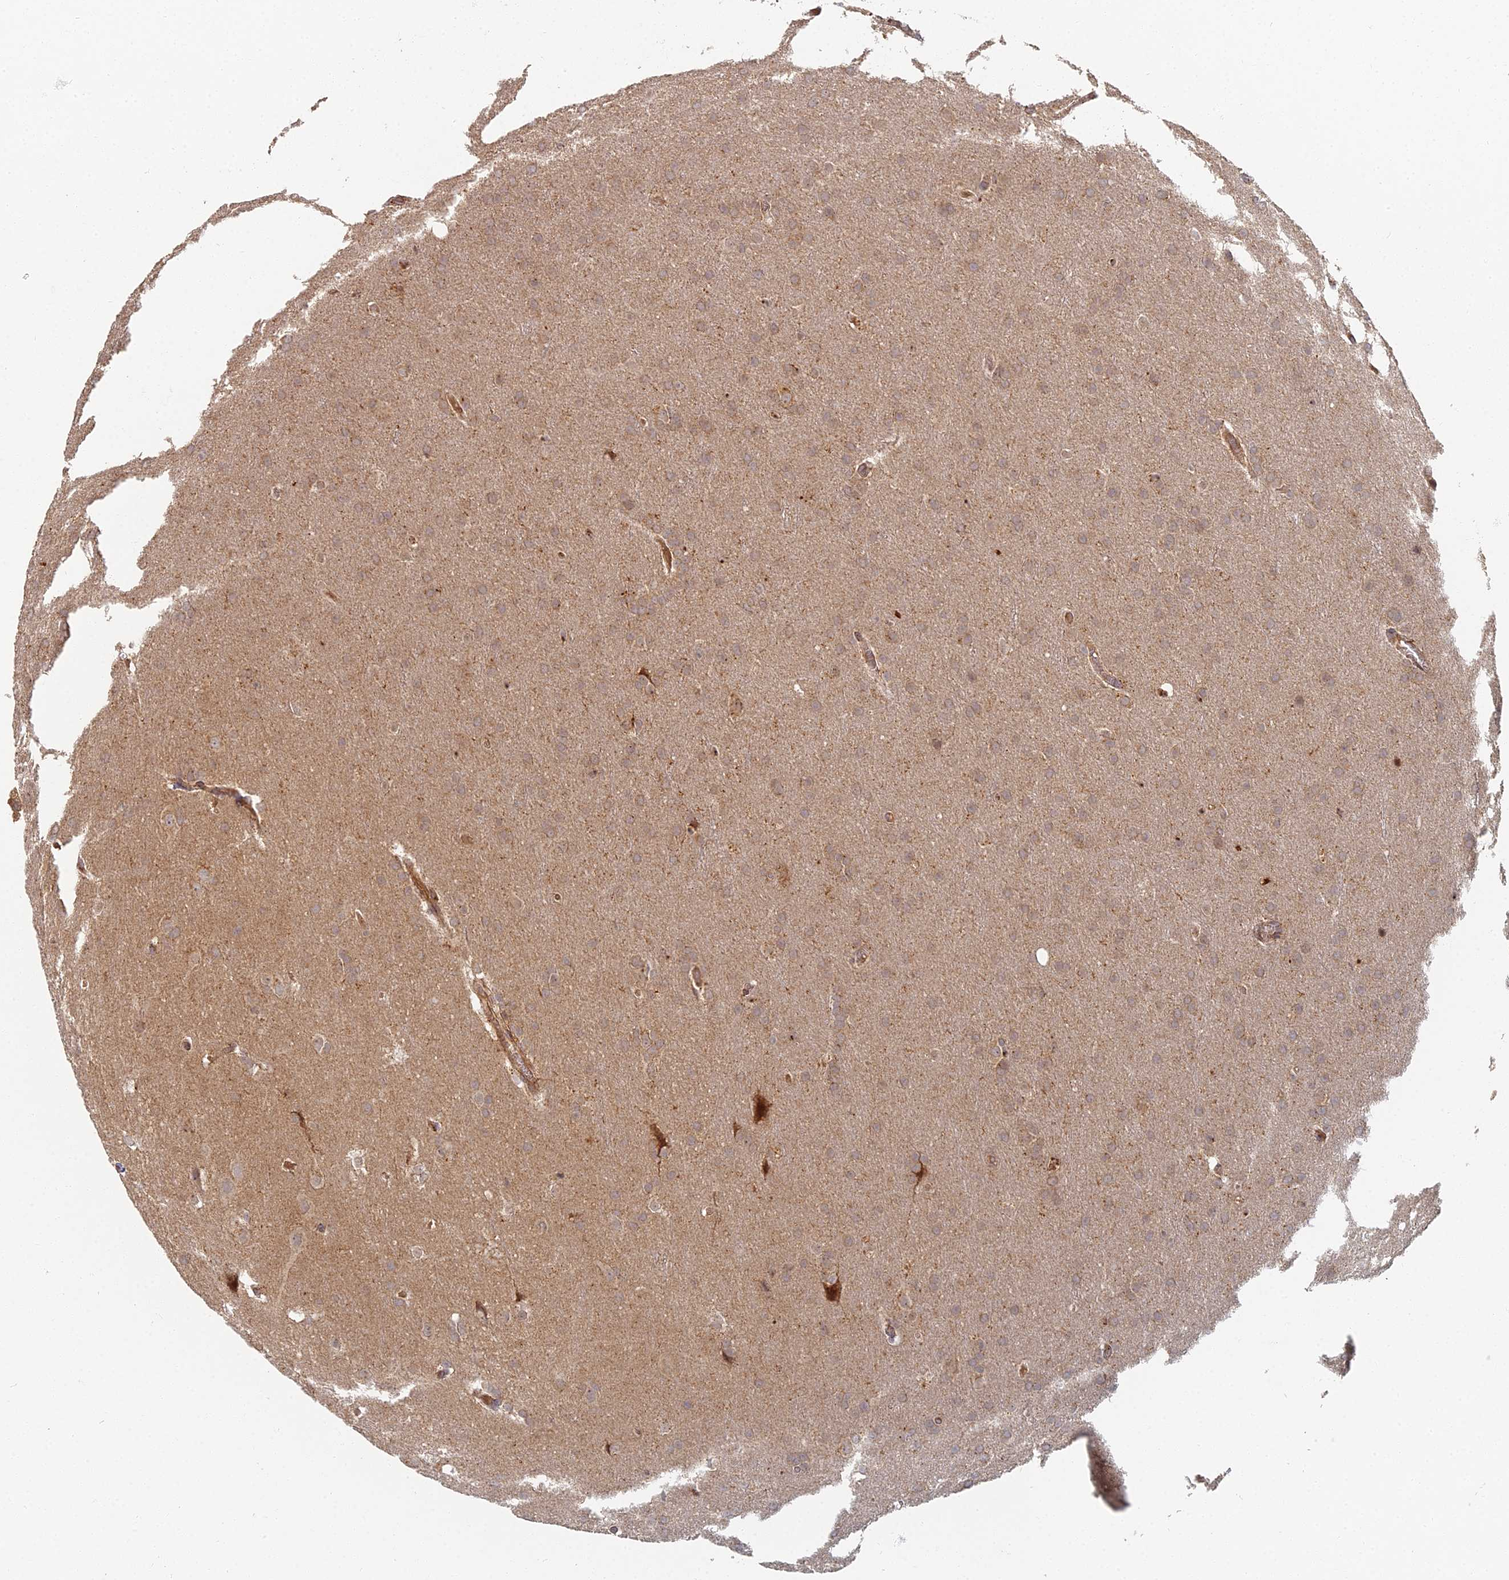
{"staining": {"intensity": "weak", "quantity": ">75%", "location": "cytoplasmic/membranous"}, "tissue": "glioma", "cell_type": "Tumor cells", "image_type": "cancer", "snomed": [{"axis": "morphology", "description": "Glioma, malignant, Low grade"}, {"axis": "topography", "description": "Brain"}], "caption": "A micrograph of malignant glioma (low-grade) stained for a protein exhibits weak cytoplasmic/membranous brown staining in tumor cells.", "gene": "INO80D", "patient": {"sex": "female", "age": 32}}